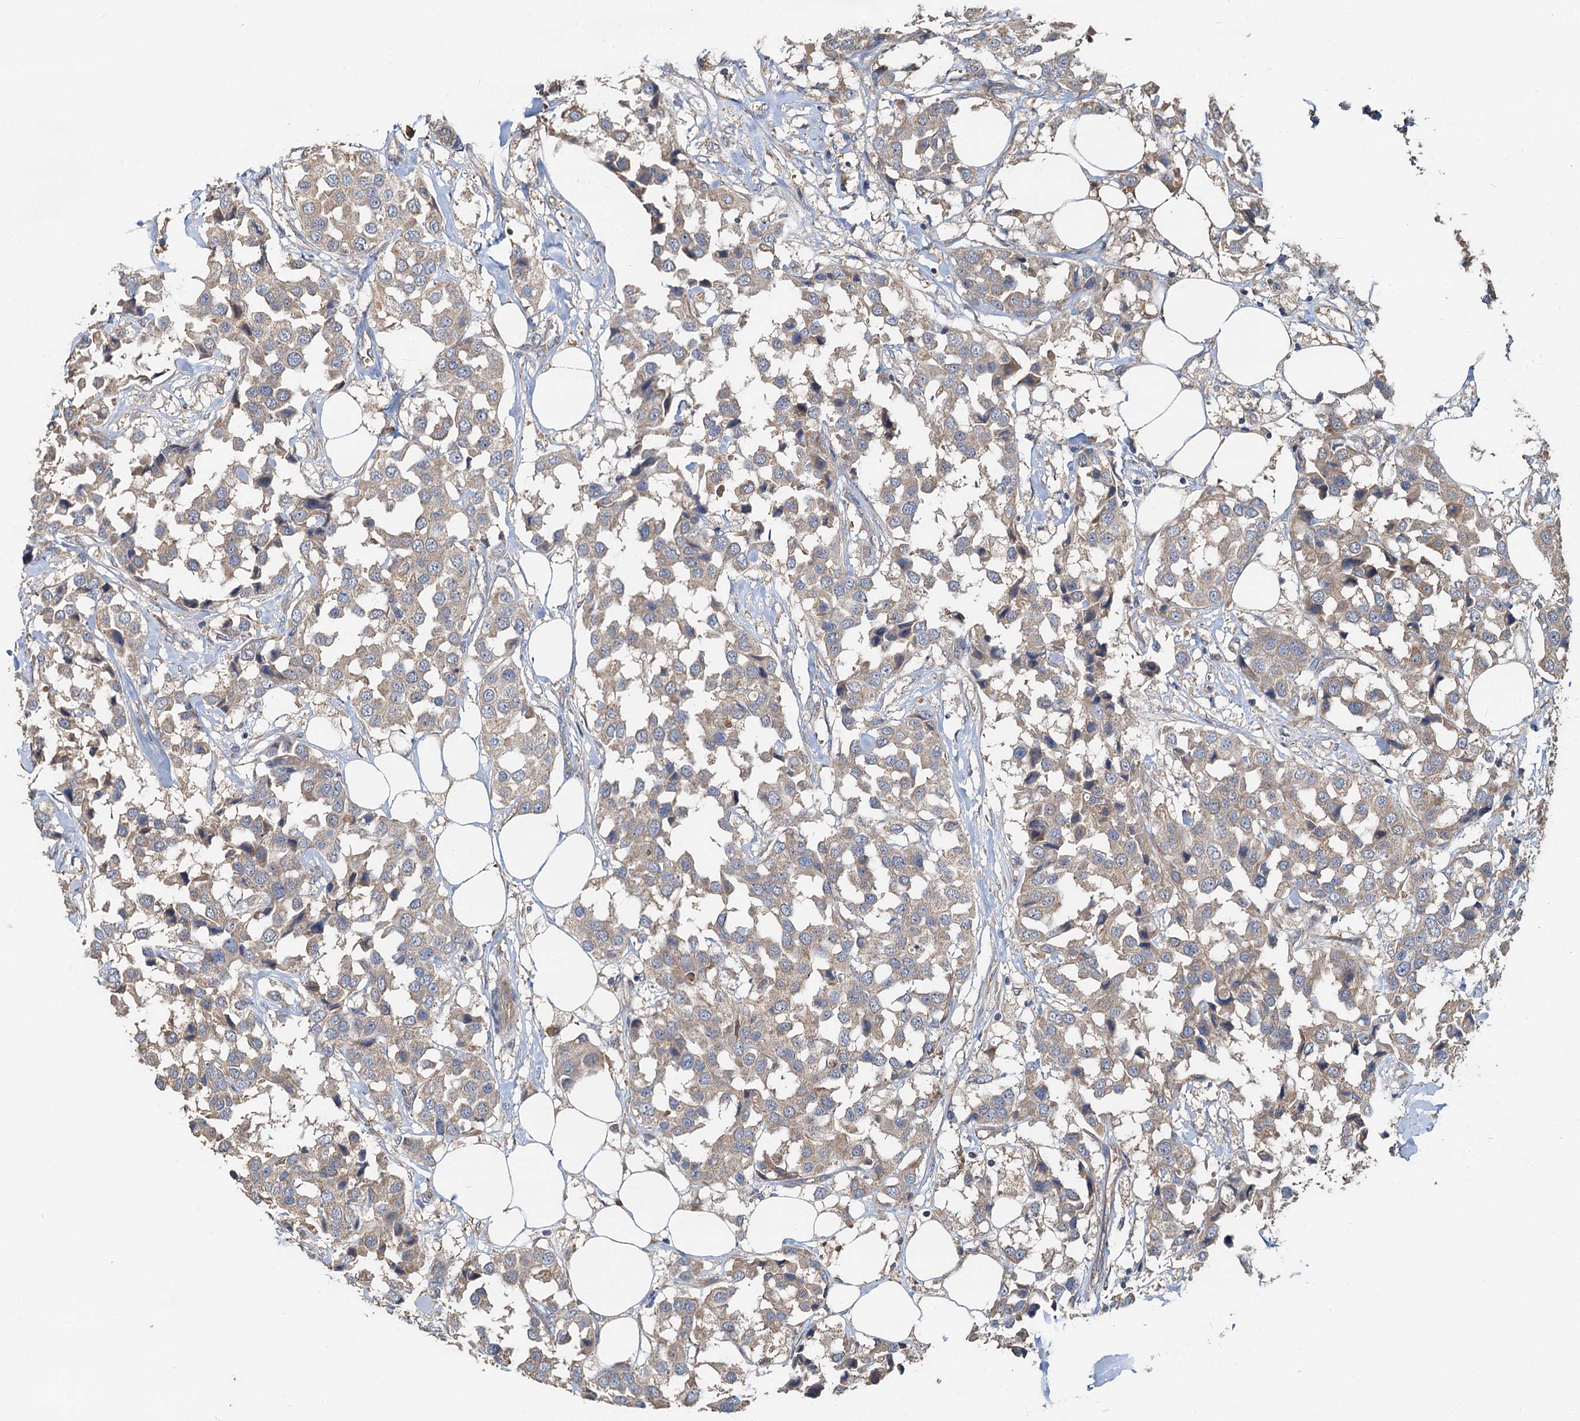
{"staining": {"intensity": "weak", "quantity": ">75%", "location": "cytoplasmic/membranous"}, "tissue": "breast cancer", "cell_type": "Tumor cells", "image_type": "cancer", "snomed": [{"axis": "morphology", "description": "Duct carcinoma"}, {"axis": "topography", "description": "Breast"}], "caption": "Immunohistochemical staining of human breast intraductal carcinoma shows weak cytoplasmic/membranous protein staining in about >75% of tumor cells.", "gene": "HYI", "patient": {"sex": "female", "age": 80}}